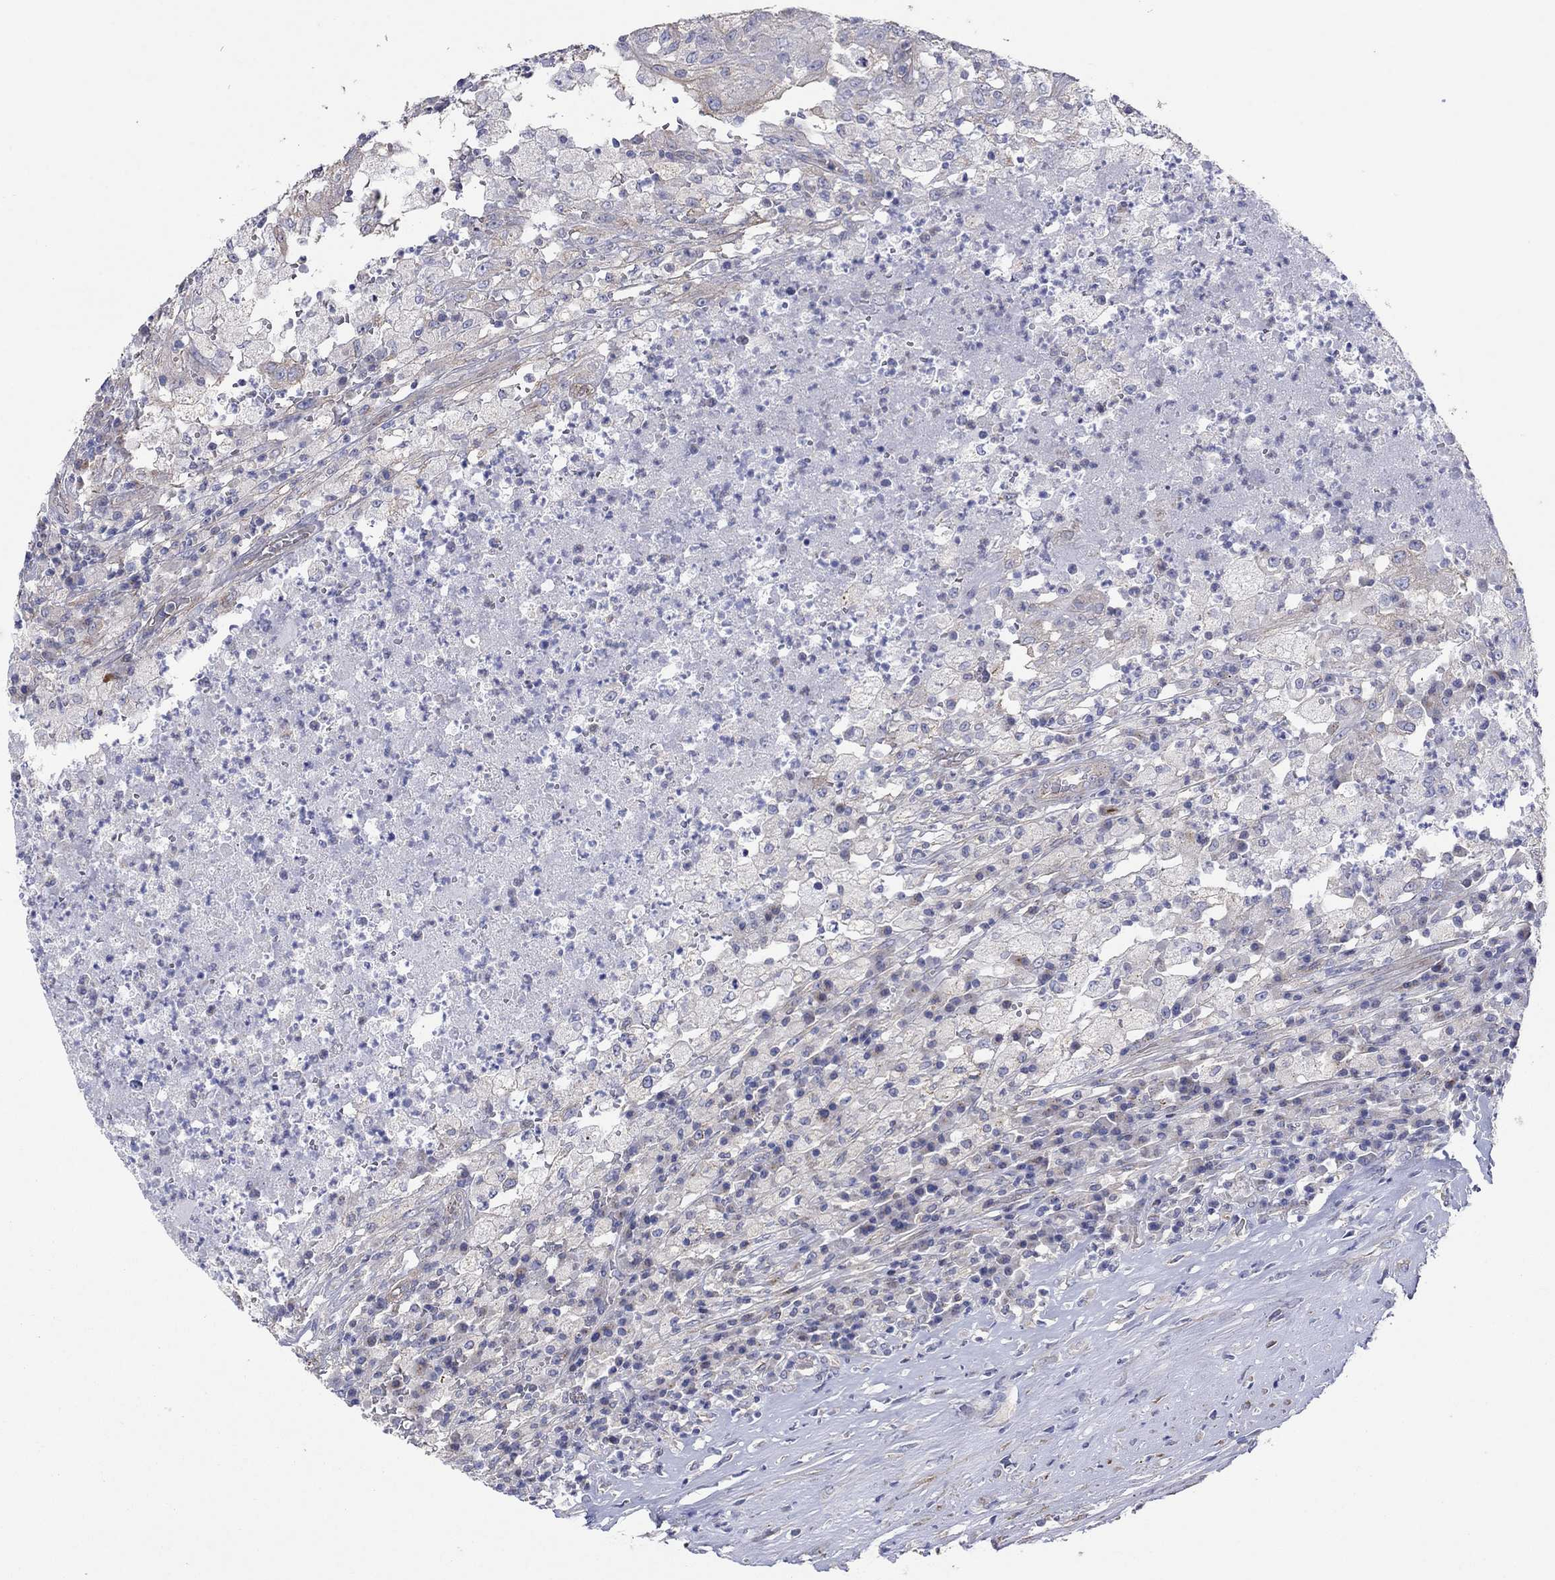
{"staining": {"intensity": "negative", "quantity": "none", "location": "none"}, "tissue": "testis cancer", "cell_type": "Tumor cells", "image_type": "cancer", "snomed": [{"axis": "morphology", "description": "Necrosis, NOS"}, {"axis": "morphology", "description": "Carcinoma, Embryonal, NOS"}, {"axis": "topography", "description": "Testis"}], "caption": "A micrograph of testis embryonal carcinoma stained for a protein reveals no brown staining in tumor cells.", "gene": "TPRN", "patient": {"sex": "male", "age": 19}}